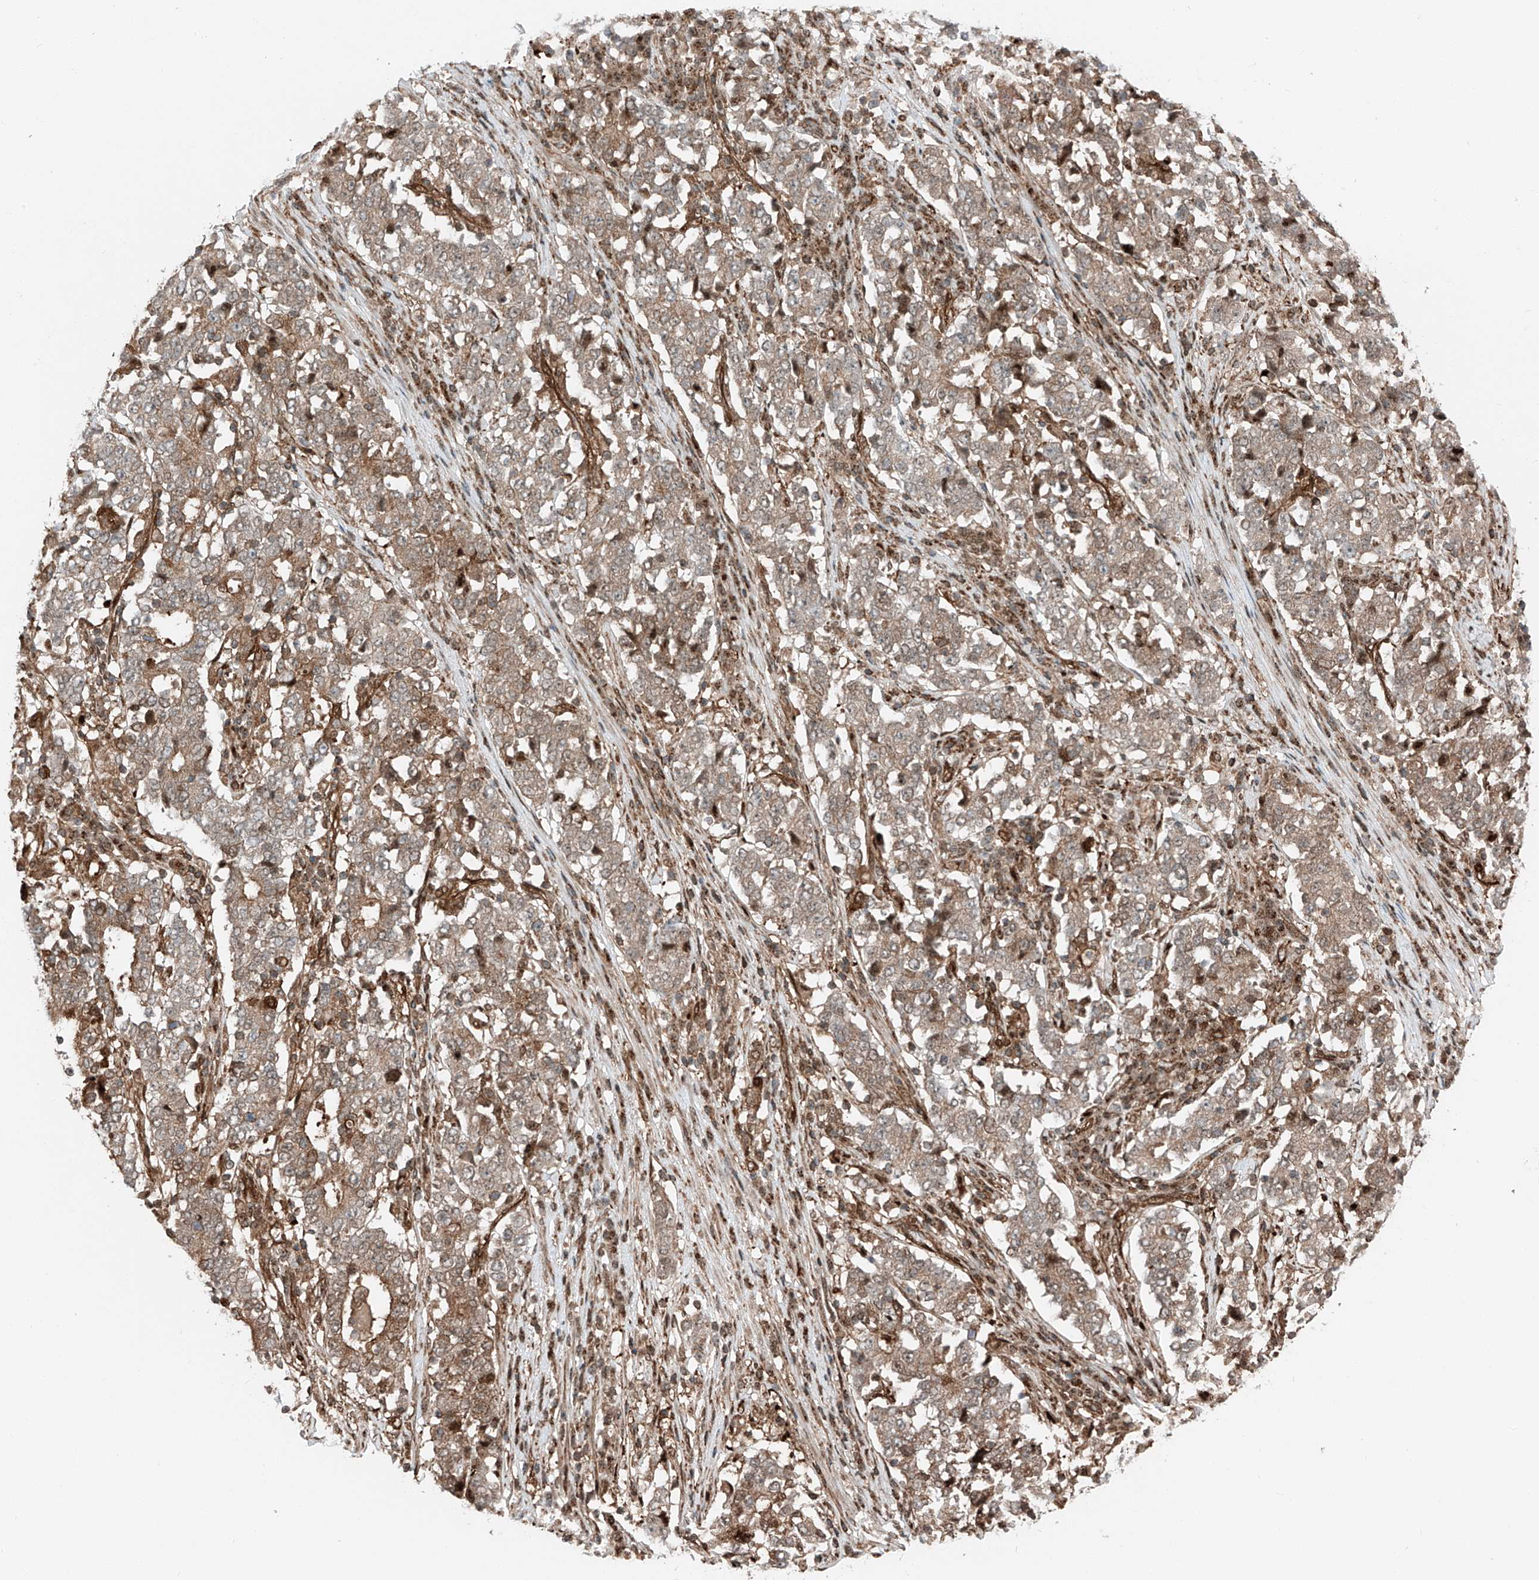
{"staining": {"intensity": "moderate", "quantity": ">75%", "location": "cytoplasmic/membranous"}, "tissue": "stomach cancer", "cell_type": "Tumor cells", "image_type": "cancer", "snomed": [{"axis": "morphology", "description": "Adenocarcinoma, NOS"}, {"axis": "topography", "description": "Stomach"}], "caption": "Immunohistochemical staining of human adenocarcinoma (stomach) reveals medium levels of moderate cytoplasmic/membranous expression in about >75% of tumor cells. (DAB IHC with brightfield microscopy, high magnification).", "gene": "USP48", "patient": {"sex": "male", "age": 59}}